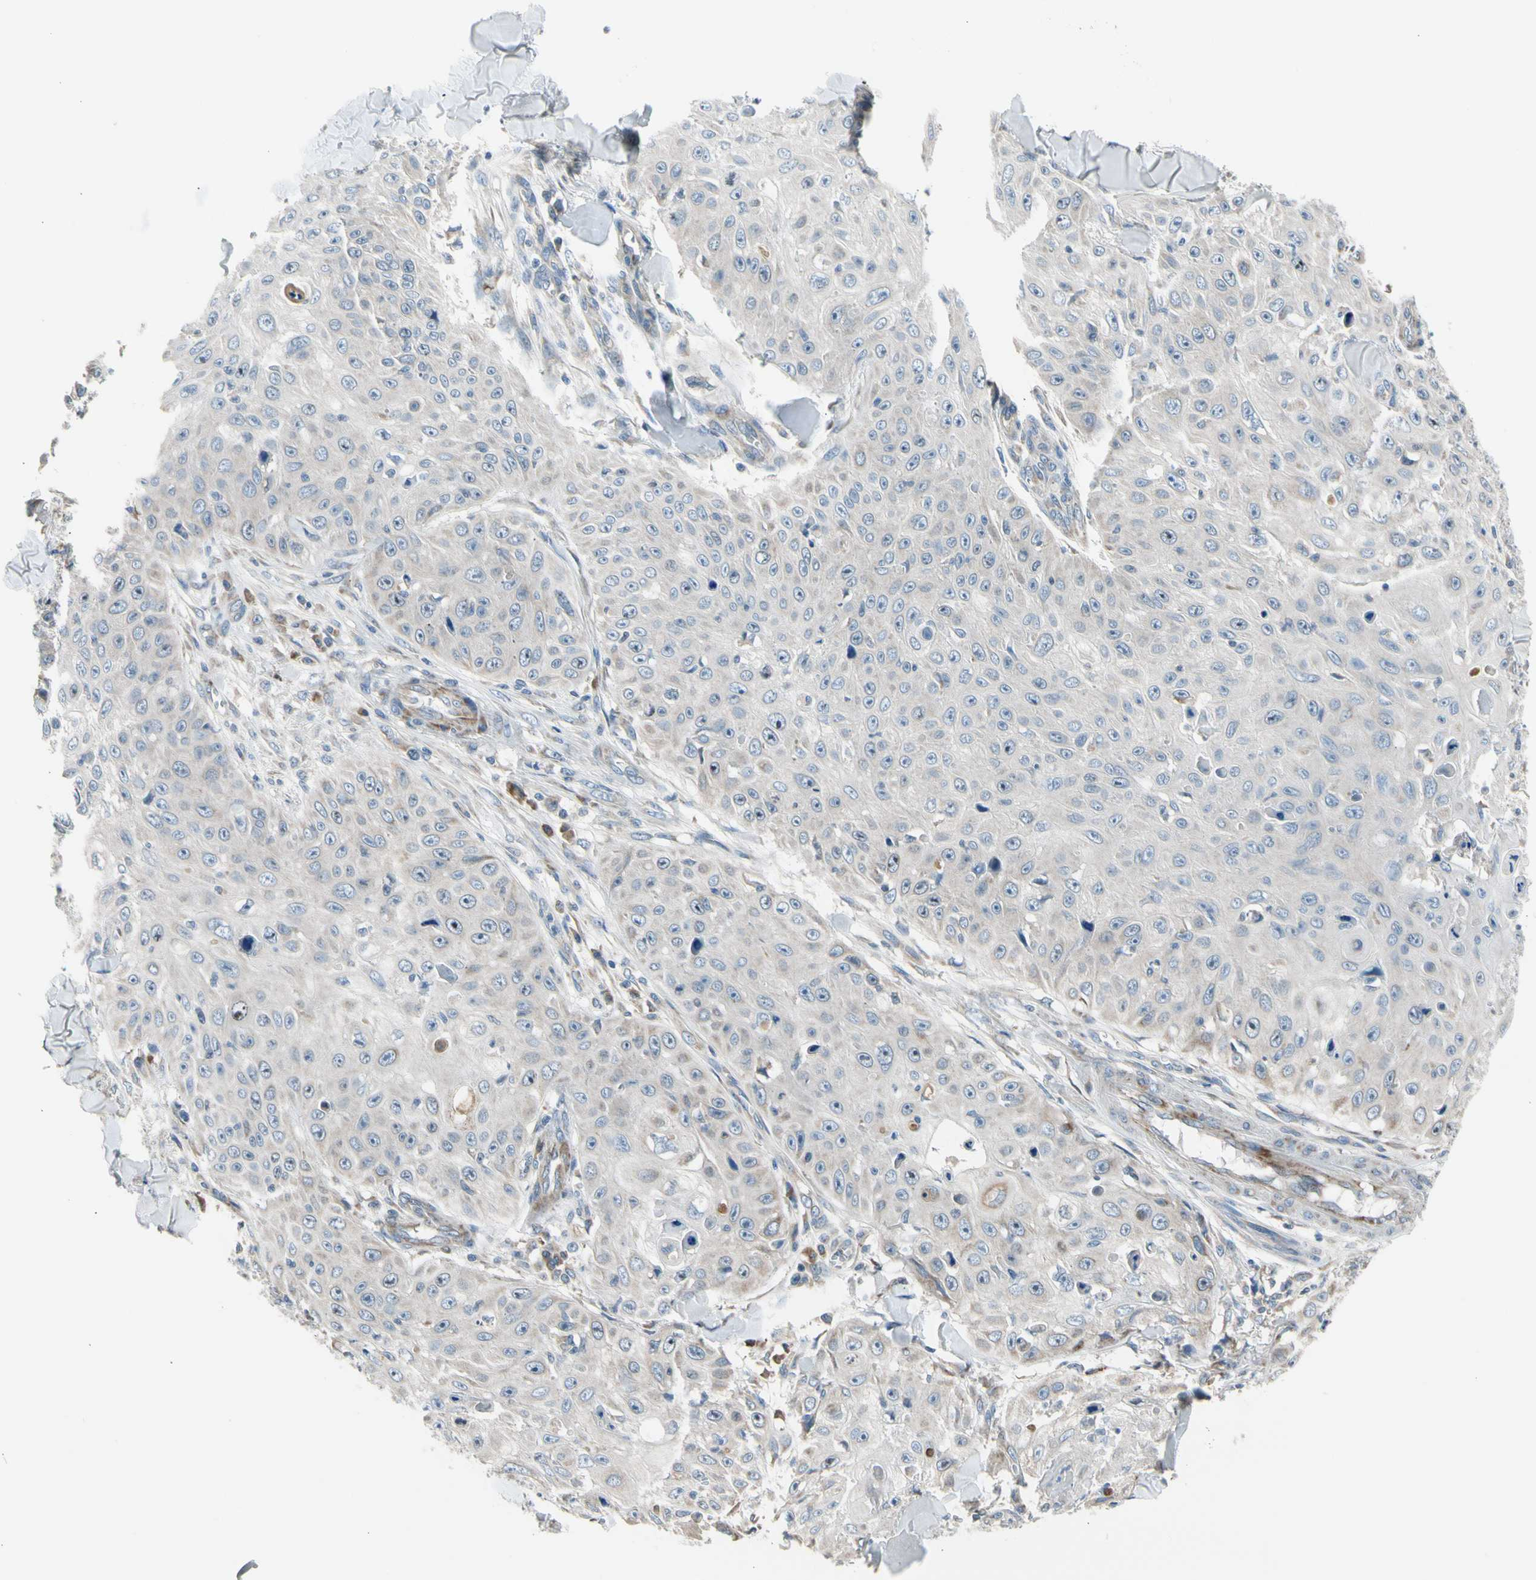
{"staining": {"intensity": "negative", "quantity": "none", "location": "none"}, "tissue": "skin cancer", "cell_type": "Tumor cells", "image_type": "cancer", "snomed": [{"axis": "morphology", "description": "Squamous cell carcinoma, NOS"}, {"axis": "topography", "description": "Skin"}], "caption": "DAB (3,3'-diaminobenzidine) immunohistochemical staining of human skin squamous cell carcinoma exhibits no significant staining in tumor cells.", "gene": "NPHP3", "patient": {"sex": "male", "age": 86}}